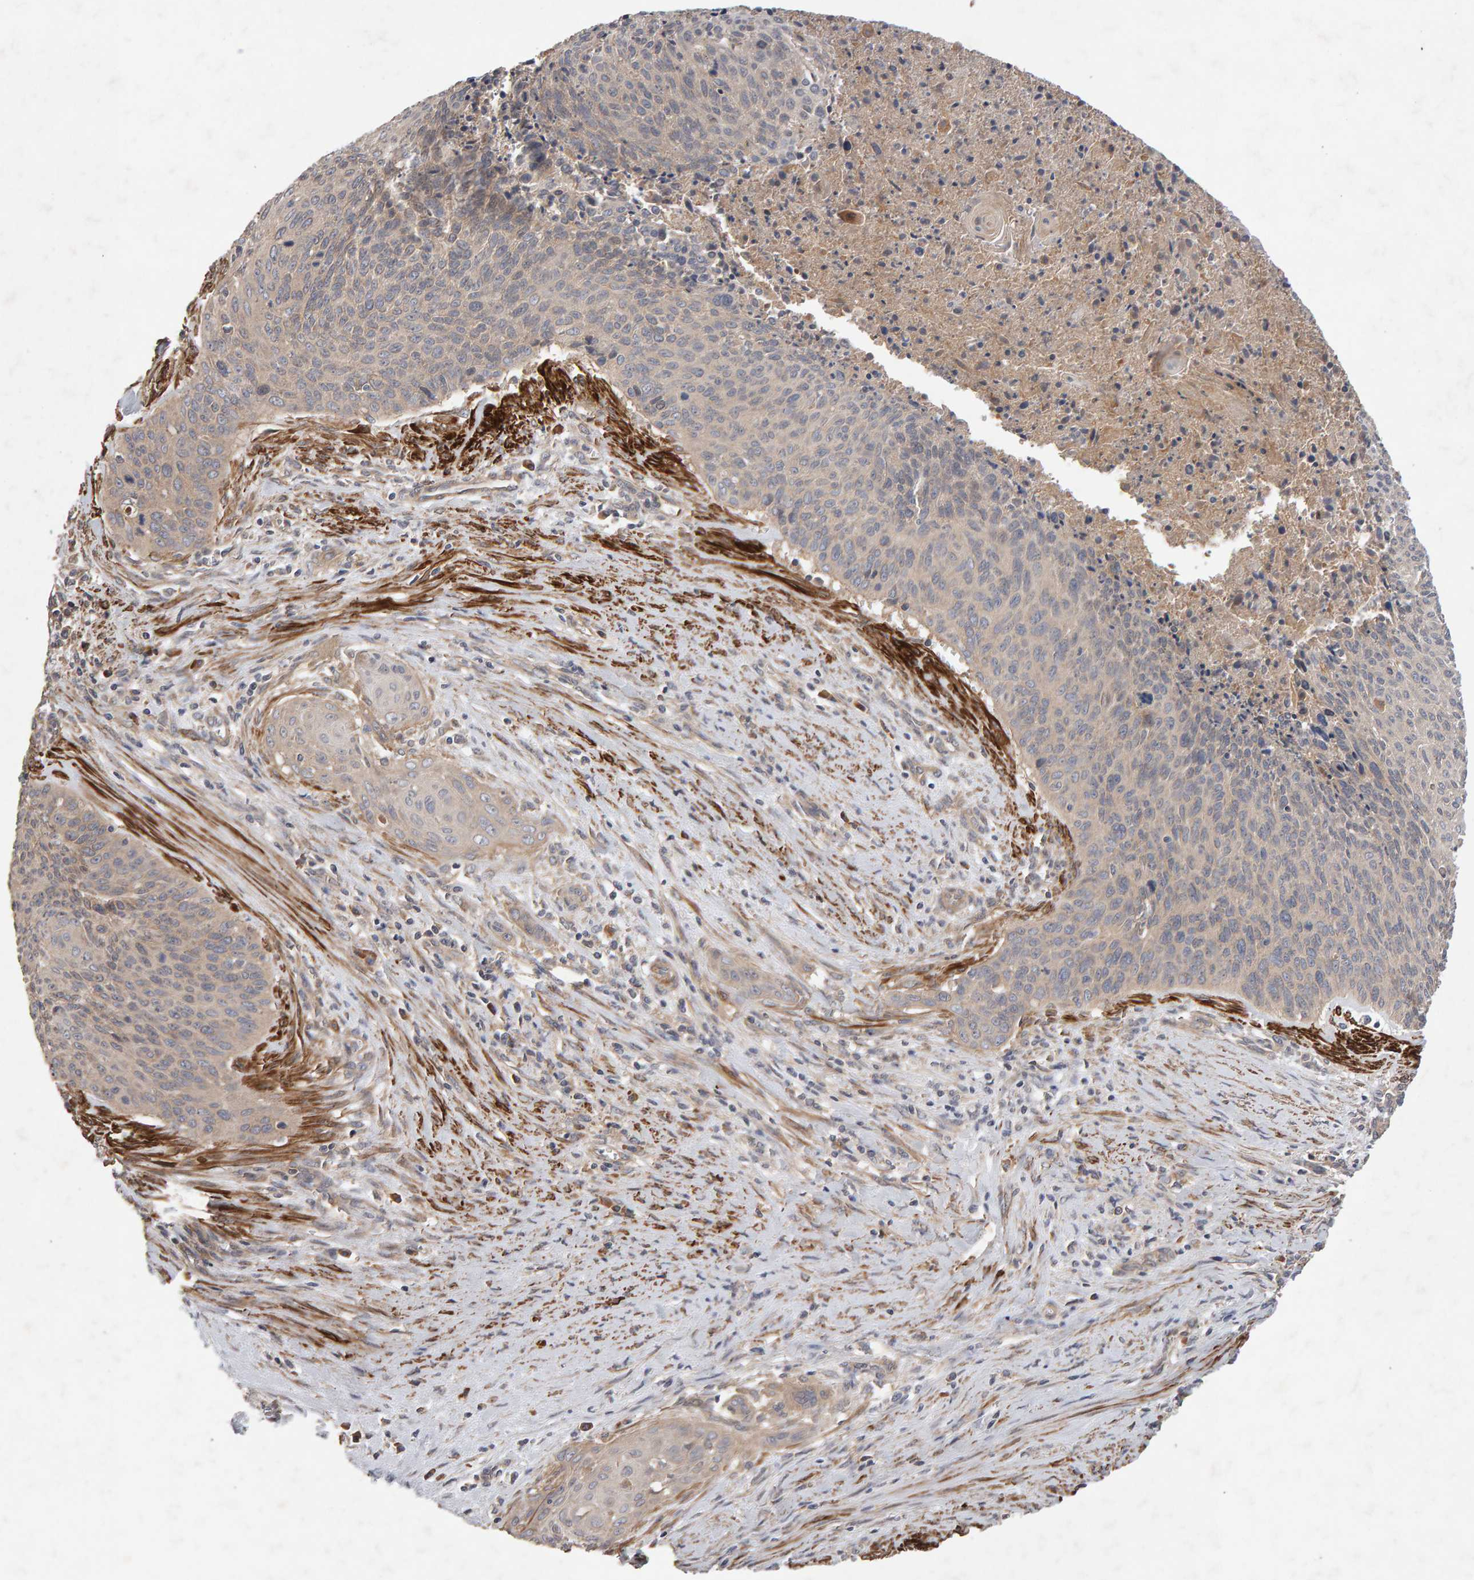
{"staining": {"intensity": "negative", "quantity": "none", "location": "none"}, "tissue": "cervical cancer", "cell_type": "Tumor cells", "image_type": "cancer", "snomed": [{"axis": "morphology", "description": "Squamous cell carcinoma, NOS"}, {"axis": "topography", "description": "Cervix"}], "caption": "This histopathology image is of cervical cancer stained with immunohistochemistry (IHC) to label a protein in brown with the nuclei are counter-stained blue. There is no positivity in tumor cells.", "gene": "RNF19A", "patient": {"sex": "female", "age": 55}}